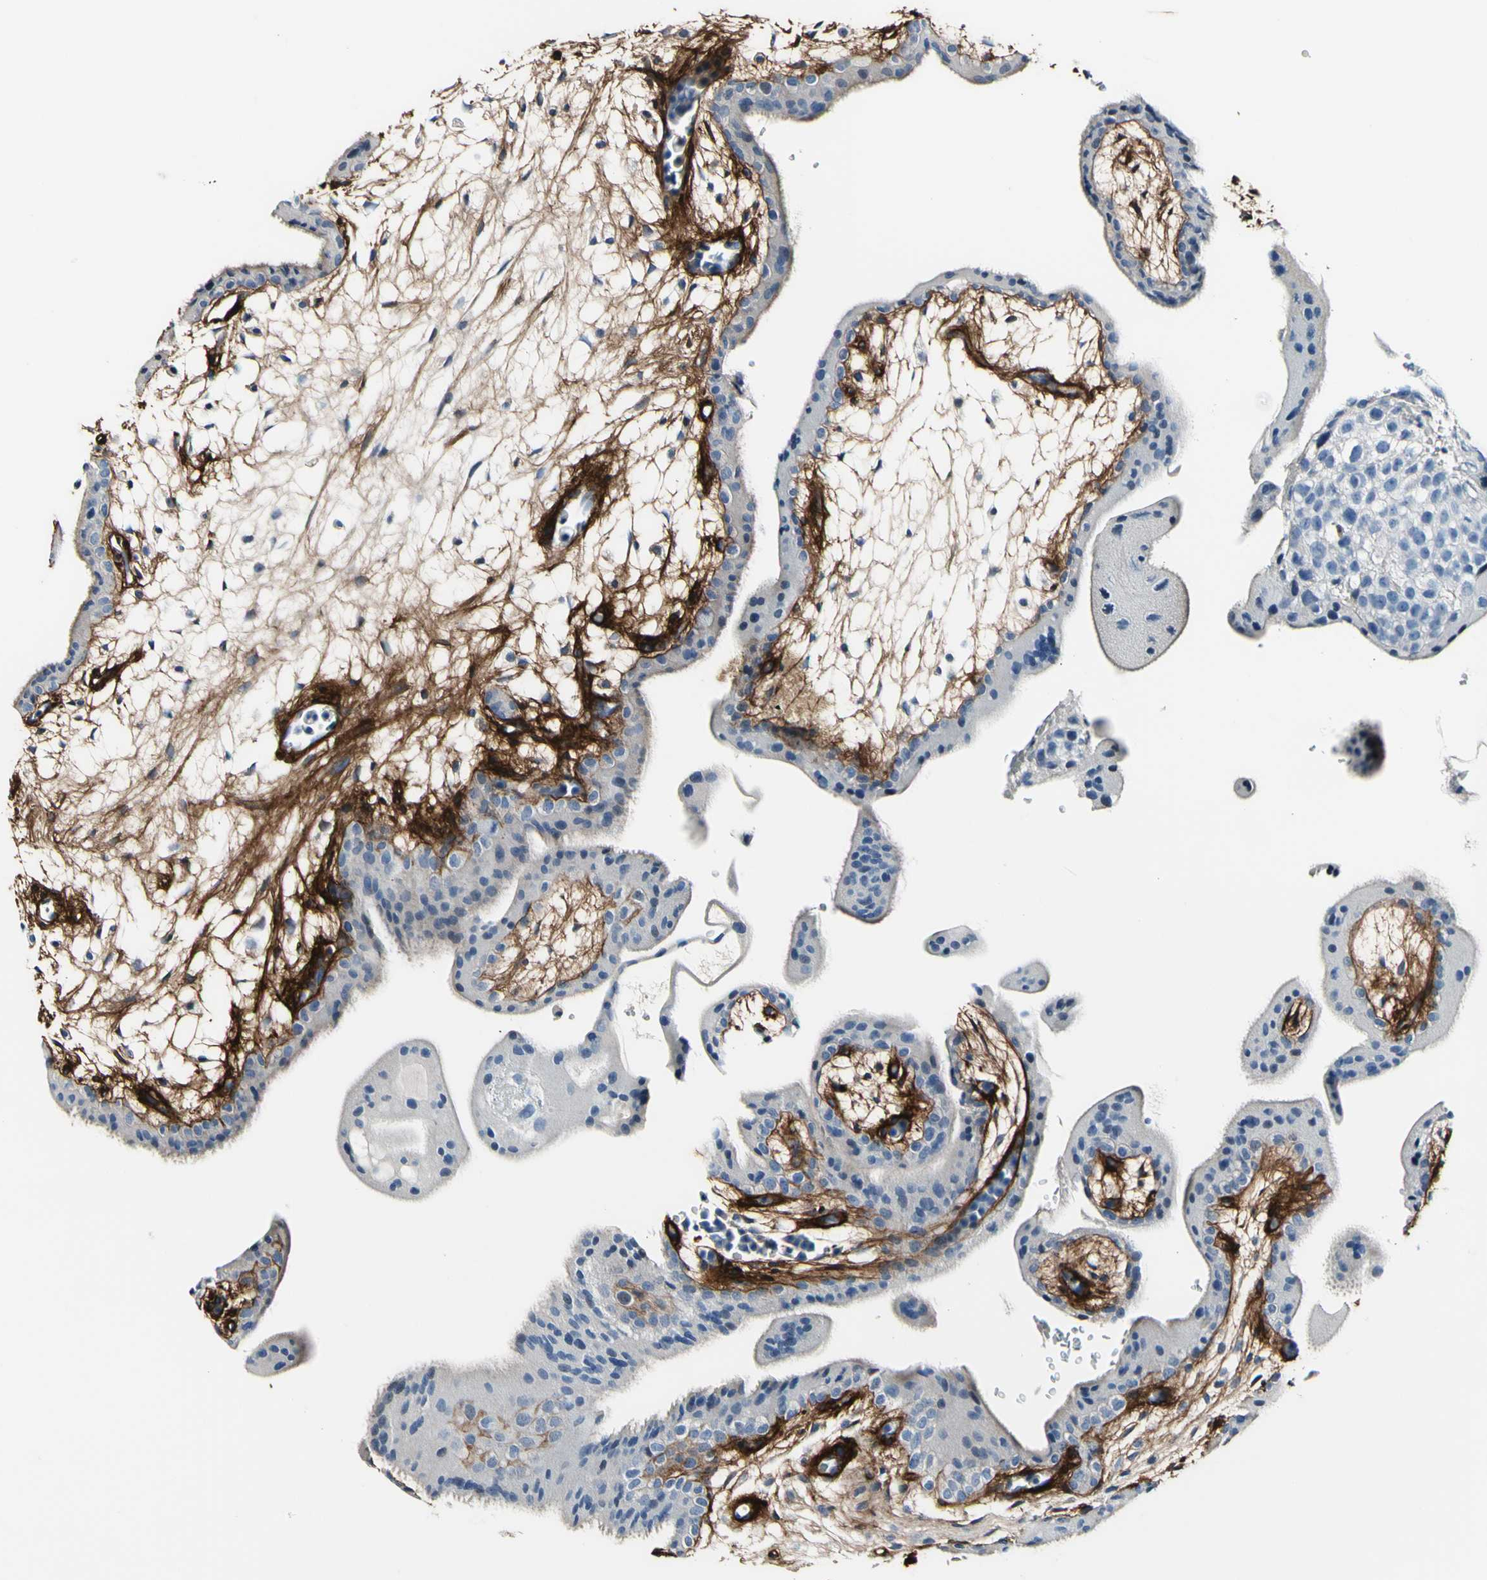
{"staining": {"intensity": "negative", "quantity": "none", "location": "none"}, "tissue": "placenta", "cell_type": "Decidual cells", "image_type": "normal", "snomed": [{"axis": "morphology", "description": "Normal tissue, NOS"}, {"axis": "topography", "description": "Placenta"}], "caption": "A high-resolution photomicrograph shows immunohistochemistry (IHC) staining of unremarkable placenta, which shows no significant expression in decidual cells. (Brightfield microscopy of DAB immunohistochemistry (IHC) at high magnification).", "gene": "COL6A3", "patient": {"sex": "female", "age": 35}}